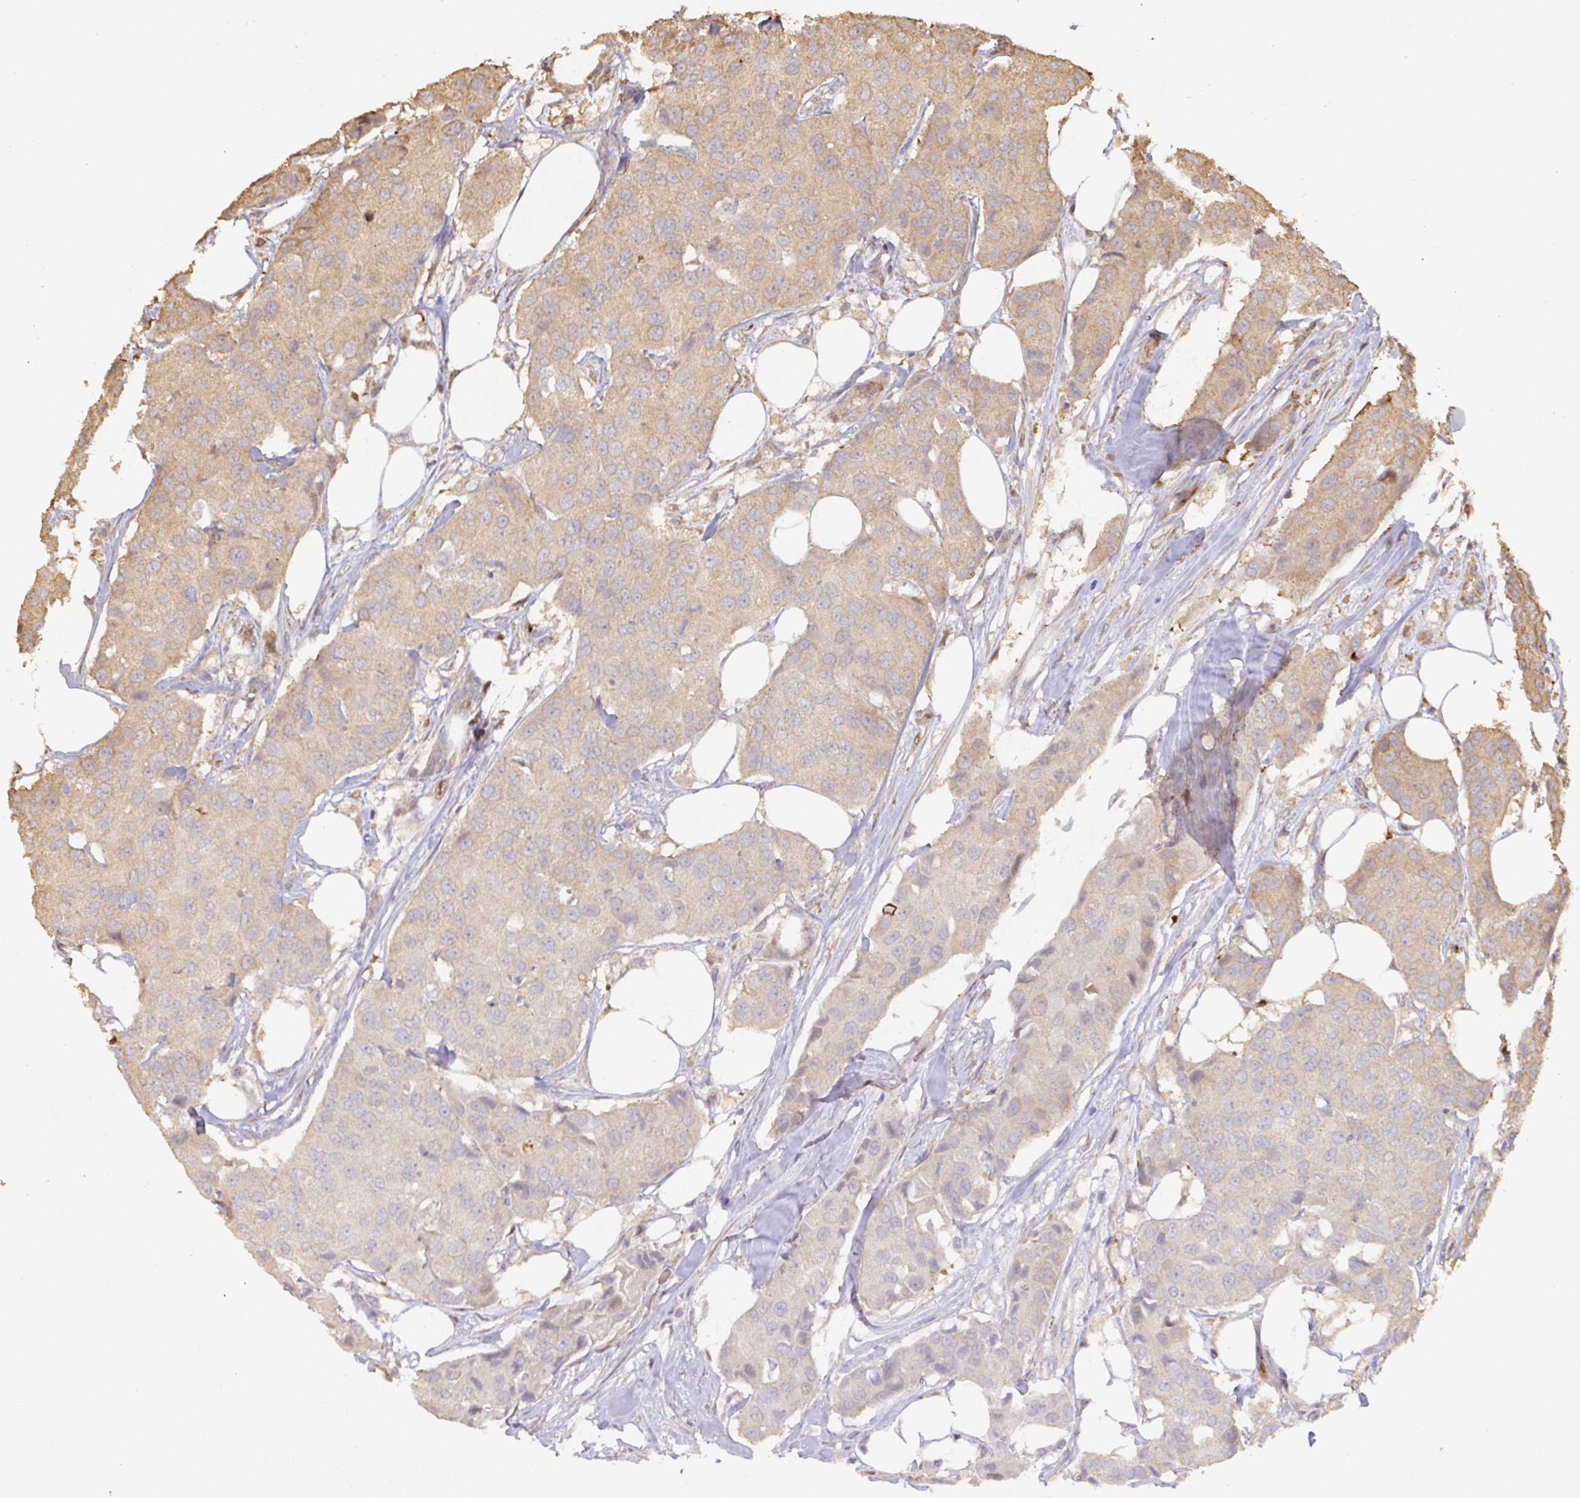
{"staining": {"intensity": "moderate", "quantity": "25%-75%", "location": "cytoplasmic/membranous"}, "tissue": "breast cancer", "cell_type": "Tumor cells", "image_type": "cancer", "snomed": [{"axis": "morphology", "description": "Duct carcinoma"}, {"axis": "topography", "description": "Breast"}], "caption": "Brown immunohistochemical staining in human breast invasive ductal carcinoma exhibits moderate cytoplasmic/membranous staining in about 25%-75% of tumor cells.", "gene": "CA7", "patient": {"sex": "female", "age": 80}}